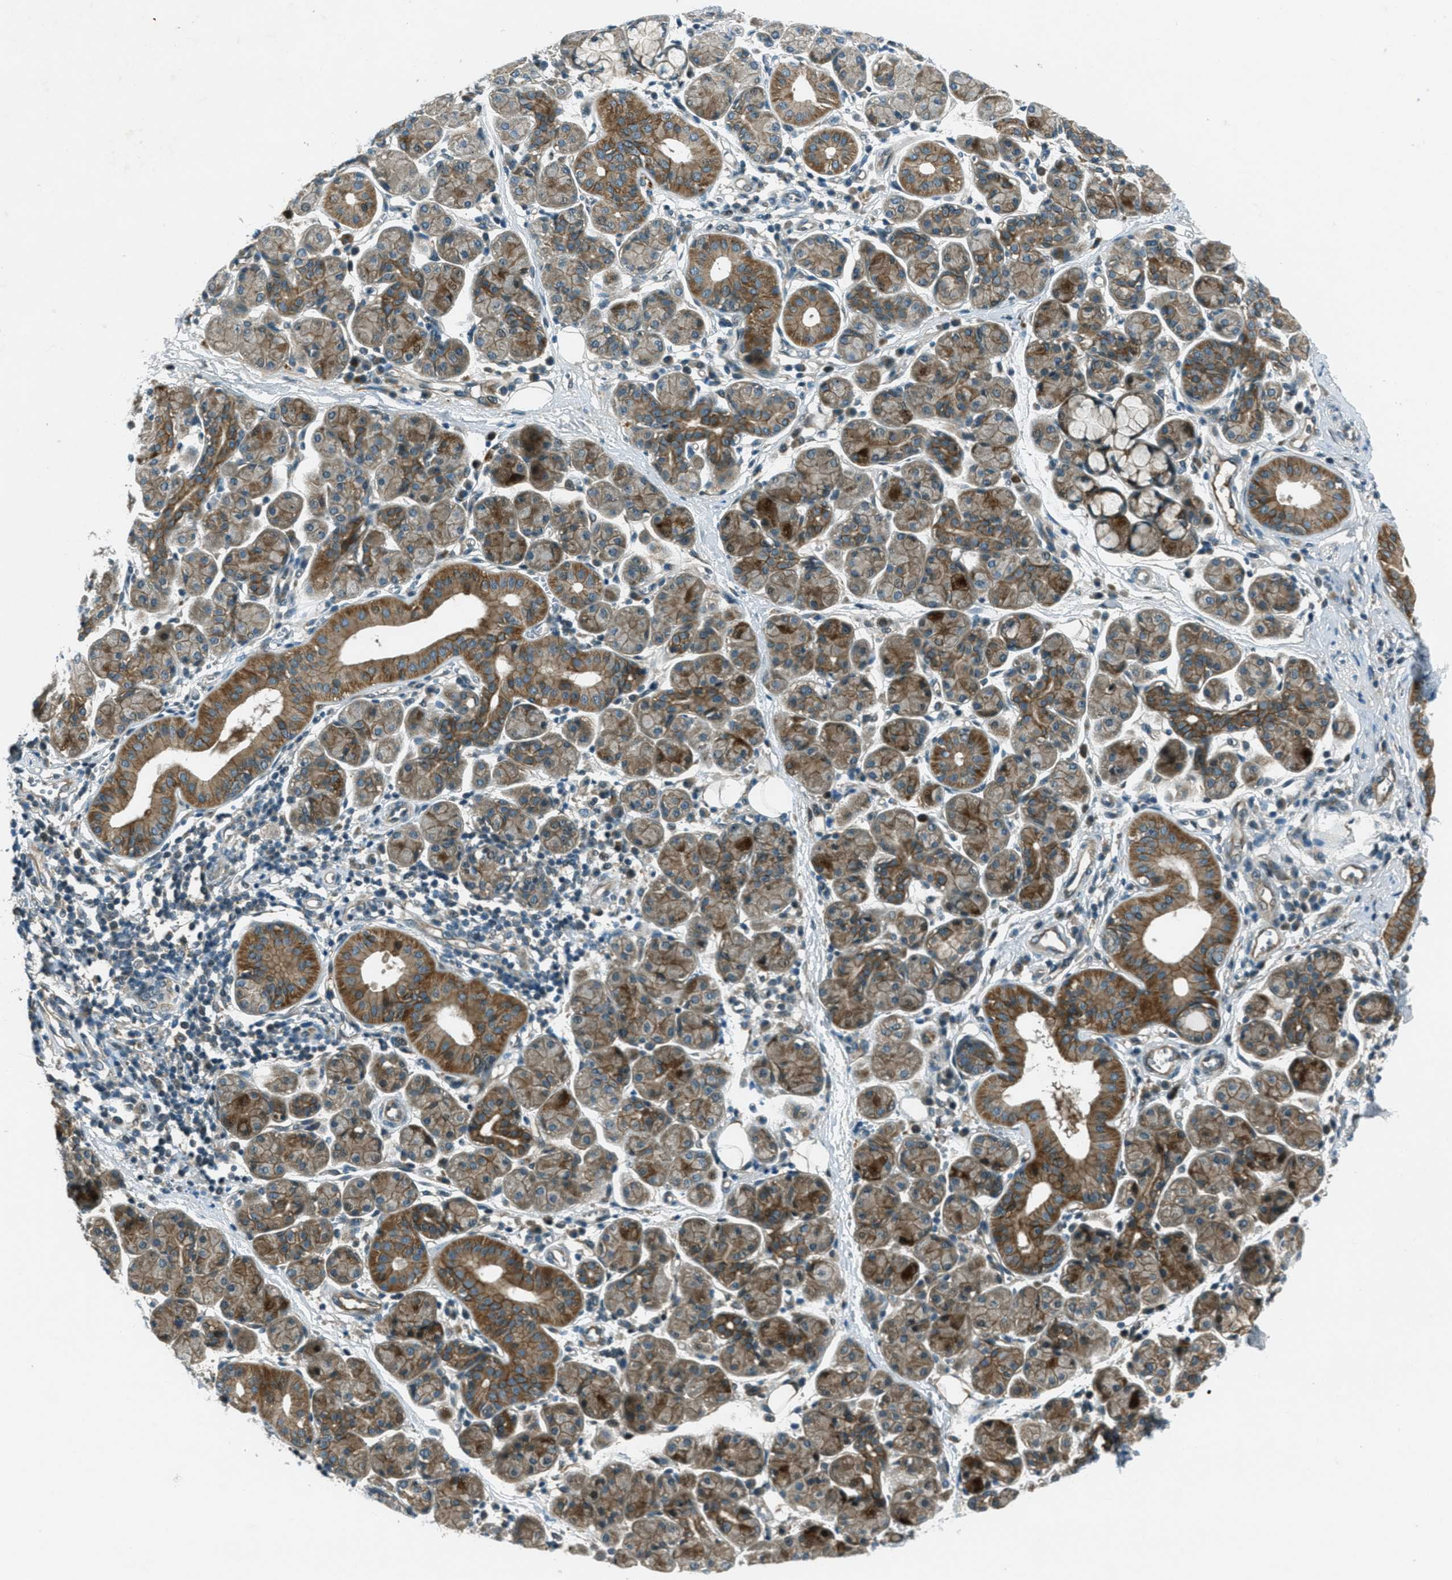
{"staining": {"intensity": "strong", "quantity": "25%-75%", "location": "cytoplasmic/membranous"}, "tissue": "salivary gland", "cell_type": "Glandular cells", "image_type": "normal", "snomed": [{"axis": "morphology", "description": "Normal tissue, NOS"}, {"axis": "morphology", "description": "Inflammation, NOS"}, {"axis": "topography", "description": "Lymph node"}, {"axis": "topography", "description": "Salivary gland"}], "caption": "Normal salivary gland displays strong cytoplasmic/membranous positivity in approximately 25%-75% of glandular cells.", "gene": "STK11", "patient": {"sex": "male", "age": 3}}